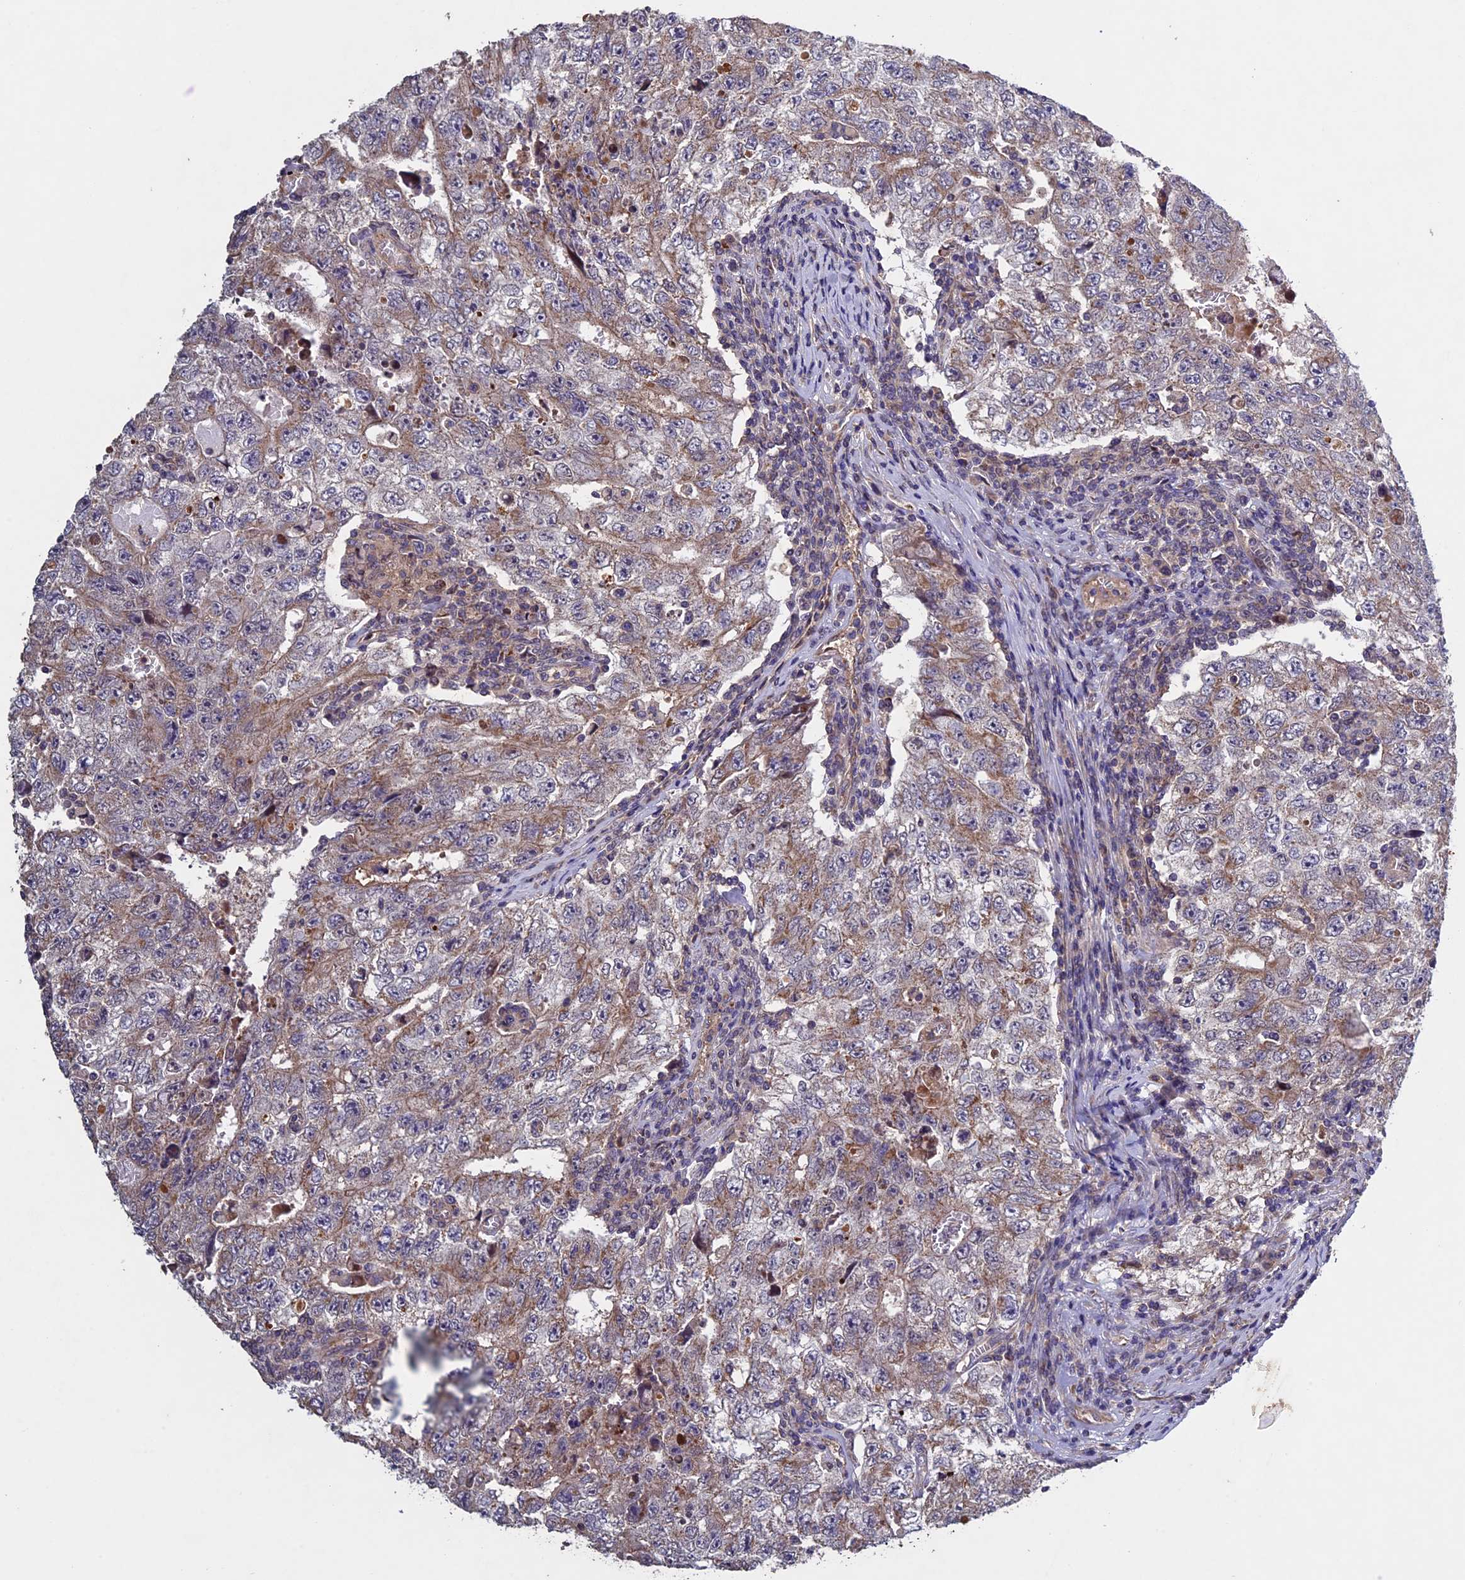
{"staining": {"intensity": "moderate", "quantity": "<25%", "location": "cytoplasmic/membranous"}, "tissue": "testis cancer", "cell_type": "Tumor cells", "image_type": "cancer", "snomed": [{"axis": "morphology", "description": "Carcinoma, Embryonal, NOS"}, {"axis": "topography", "description": "Testis"}], "caption": "Human embryonal carcinoma (testis) stained for a protein (brown) reveals moderate cytoplasmic/membranous positive staining in approximately <25% of tumor cells.", "gene": "RNF17", "patient": {"sex": "male", "age": 17}}